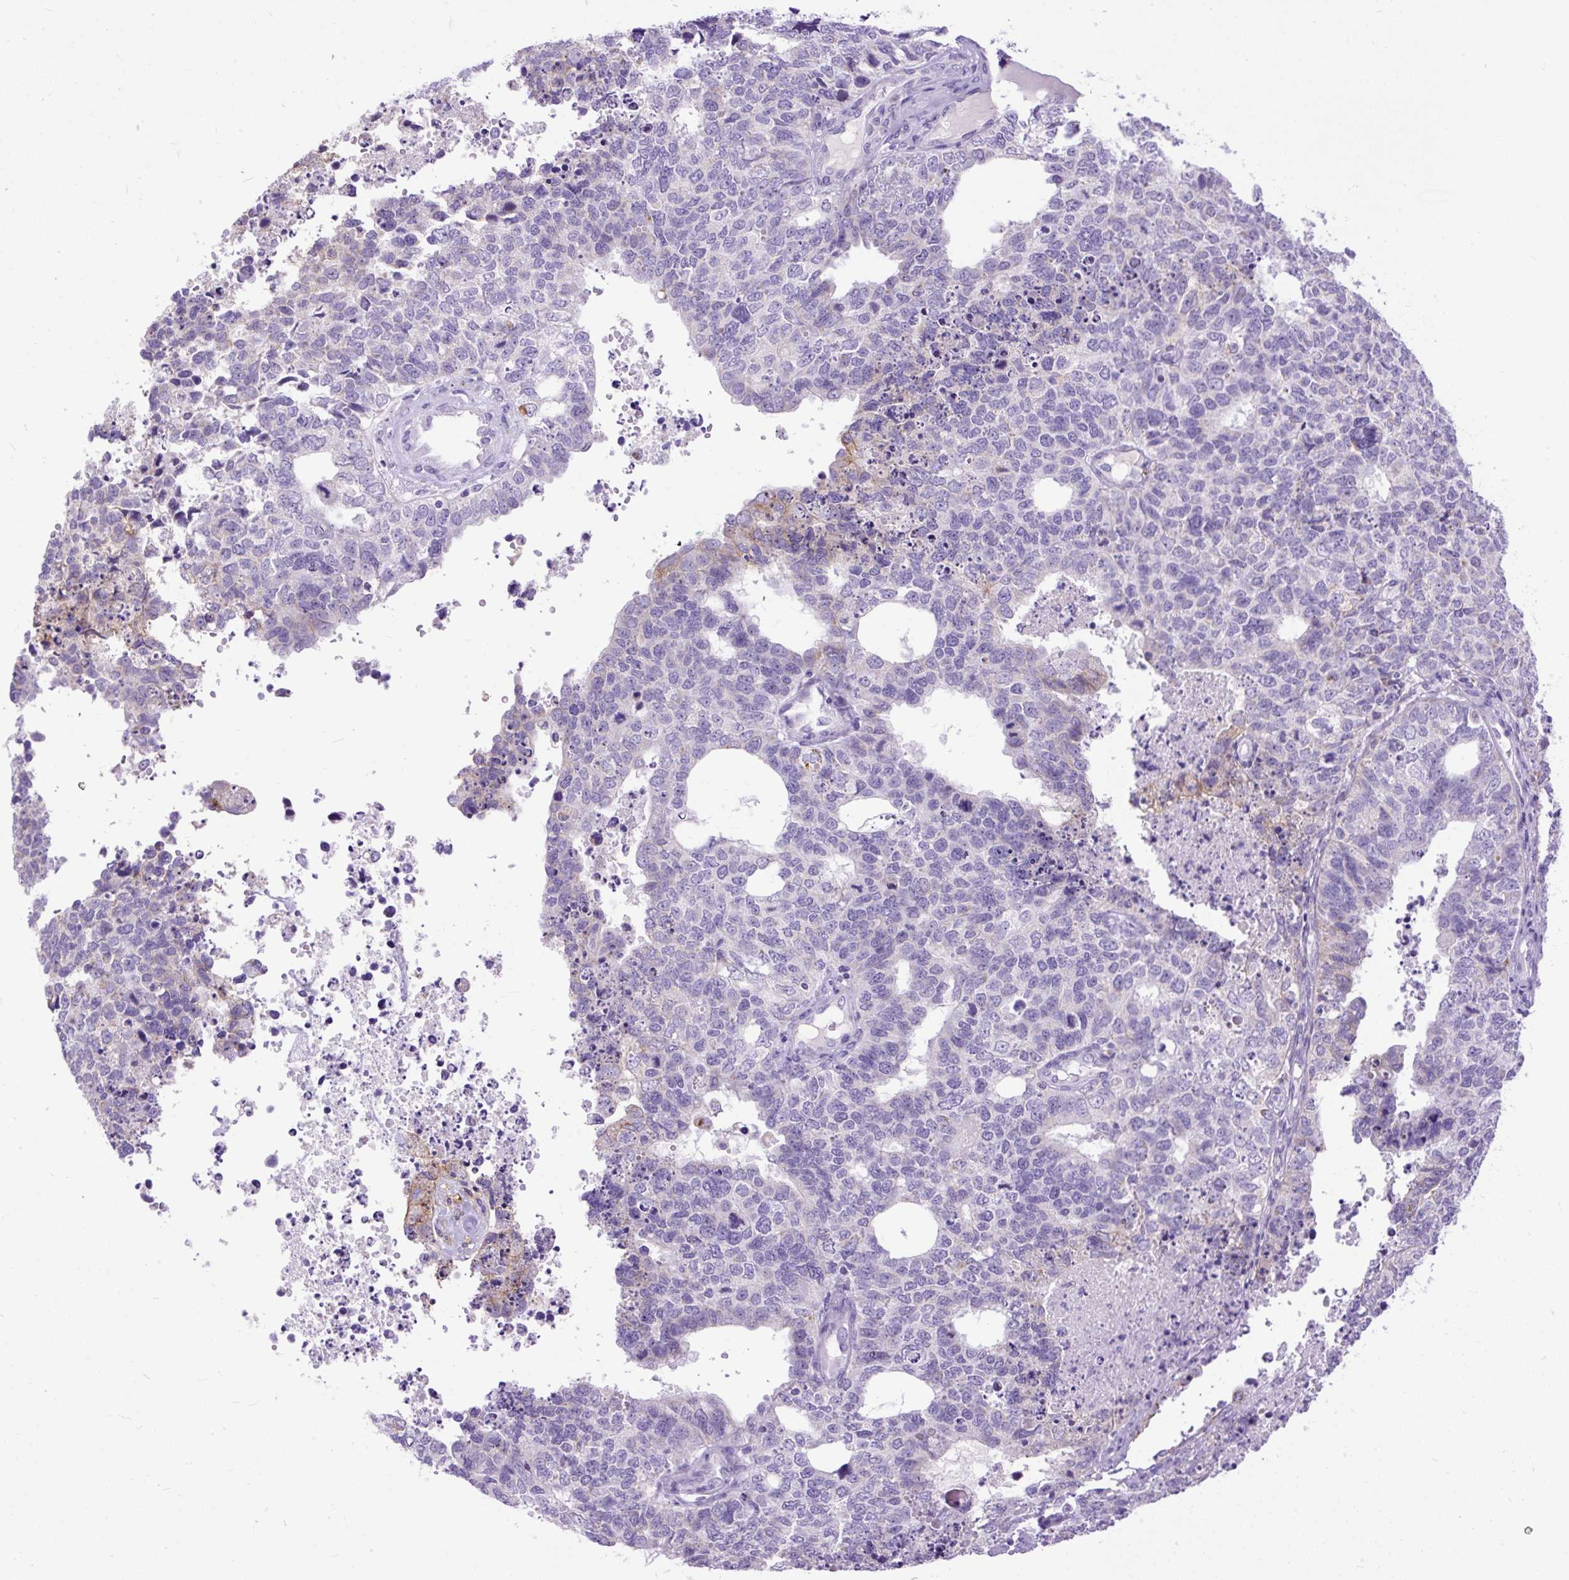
{"staining": {"intensity": "negative", "quantity": "none", "location": "none"}, "tissue": "cervical cancer", "cell_type": "Tumor cells", "image_type": "cancer", "snomed": [{"axis": "morphology", "description": "Squamous cell carcinoma, NOS"}, {"axis": "topography", "description": "Cervix"}], "caption": "Cervical cancer (squamous cell carcinoma) stained for a protein using immunohistochemistry (IHC) shows no positivity tumor cells.", "gene": "ZNF256", "patient": {"sex": "female", "age": 63}}